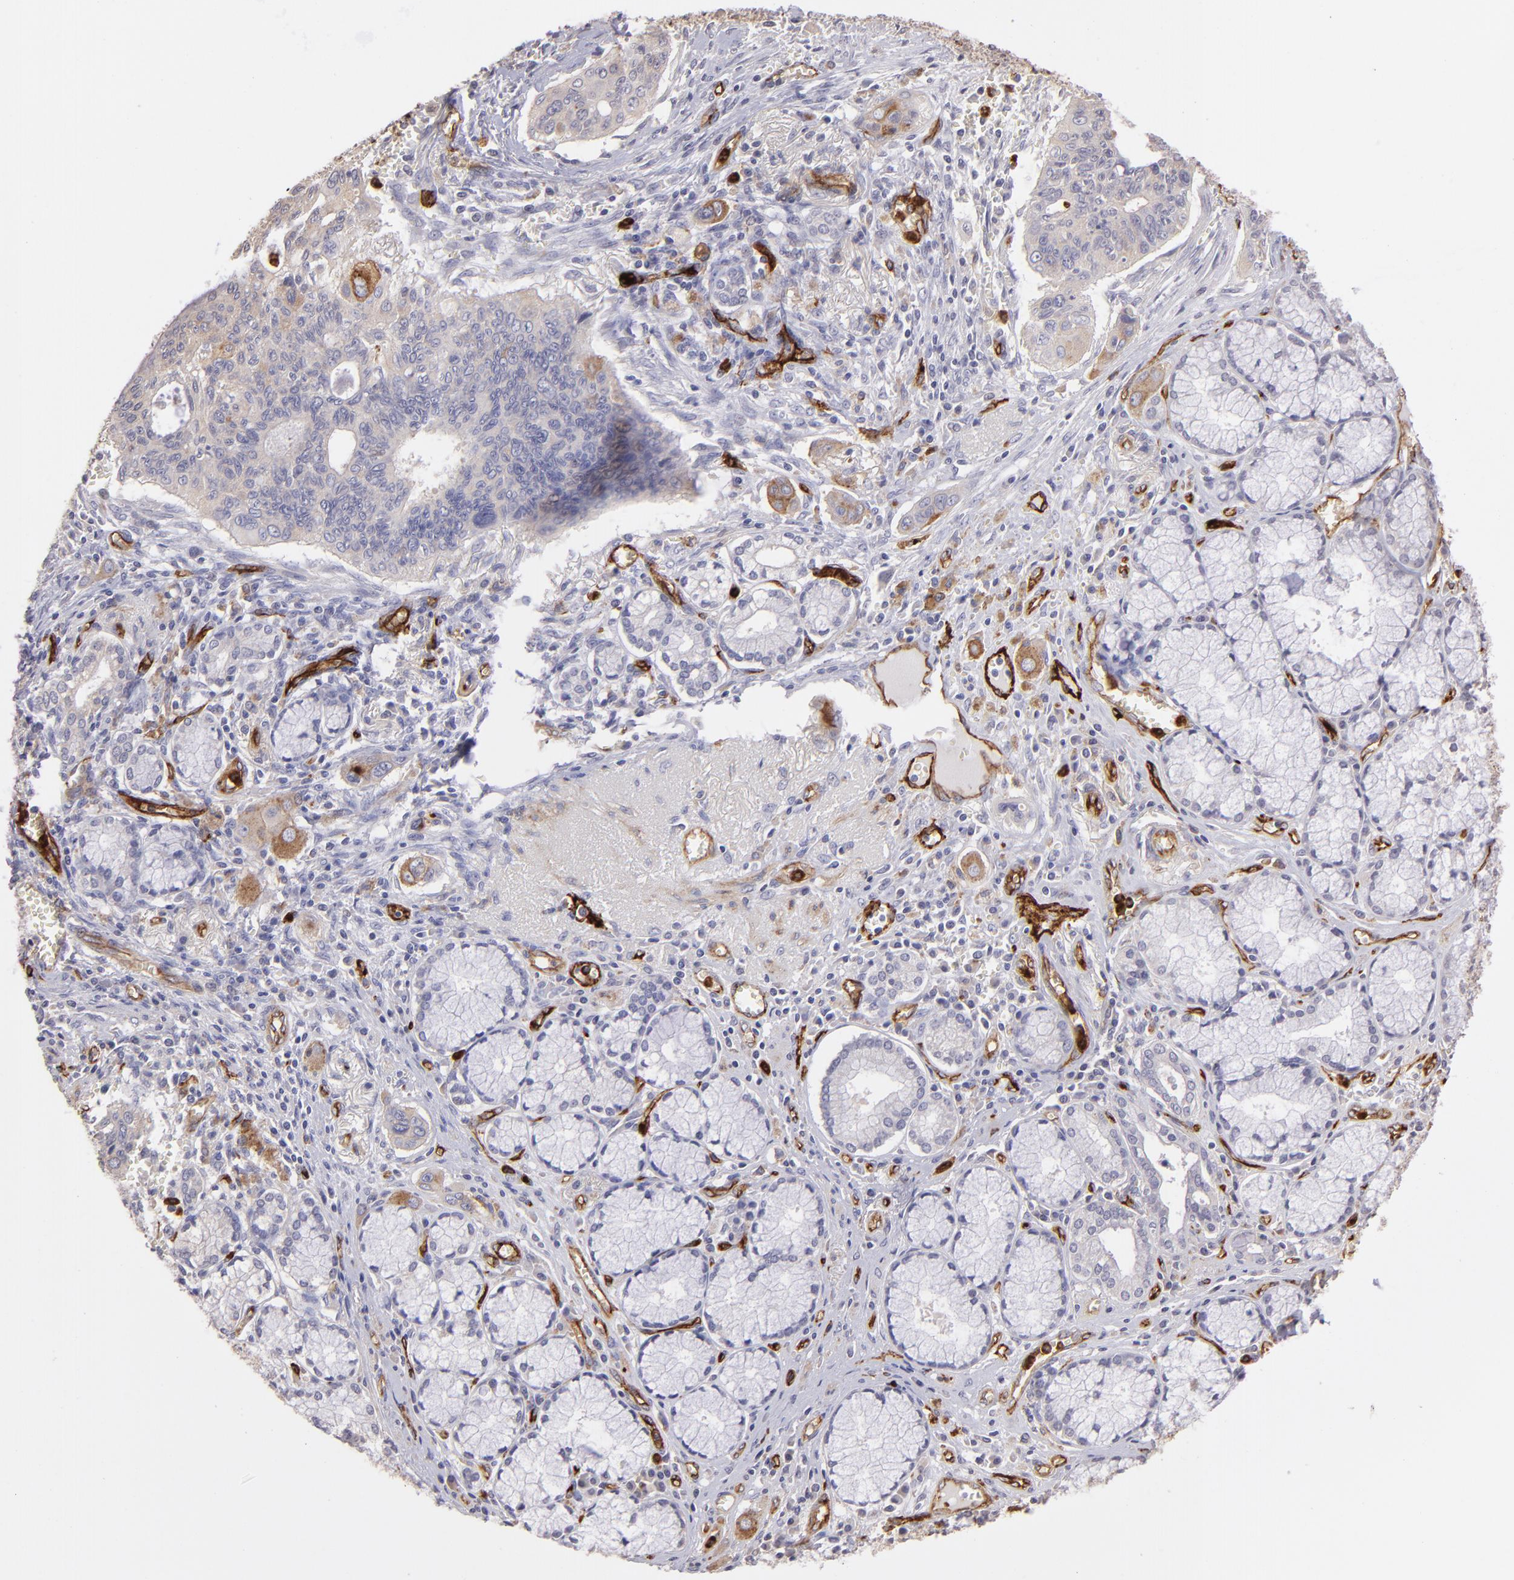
{"staining": {"intensity": "weak", "quantity": ">75%", "location": "cytoplasmic/membranous"}, "tissue": "pancreatic cancer", "cell_type": "Tumor cells", "image_type": "cancer", "snomed": [{"axis": "morphology", "description": "Adenocarcinoma, NOS"}, {"axis": "topography", "description": "Pancreas"}], "caption": "Immunohistochemical staining of pancreatic cancer (adenocarcinoma) shows low levels of weak cytoplasmic/membranous protein expression in approximately >75% of tumor cells.", "gene": "DYSF", "patient": {"sex": "male", "age": 77}}